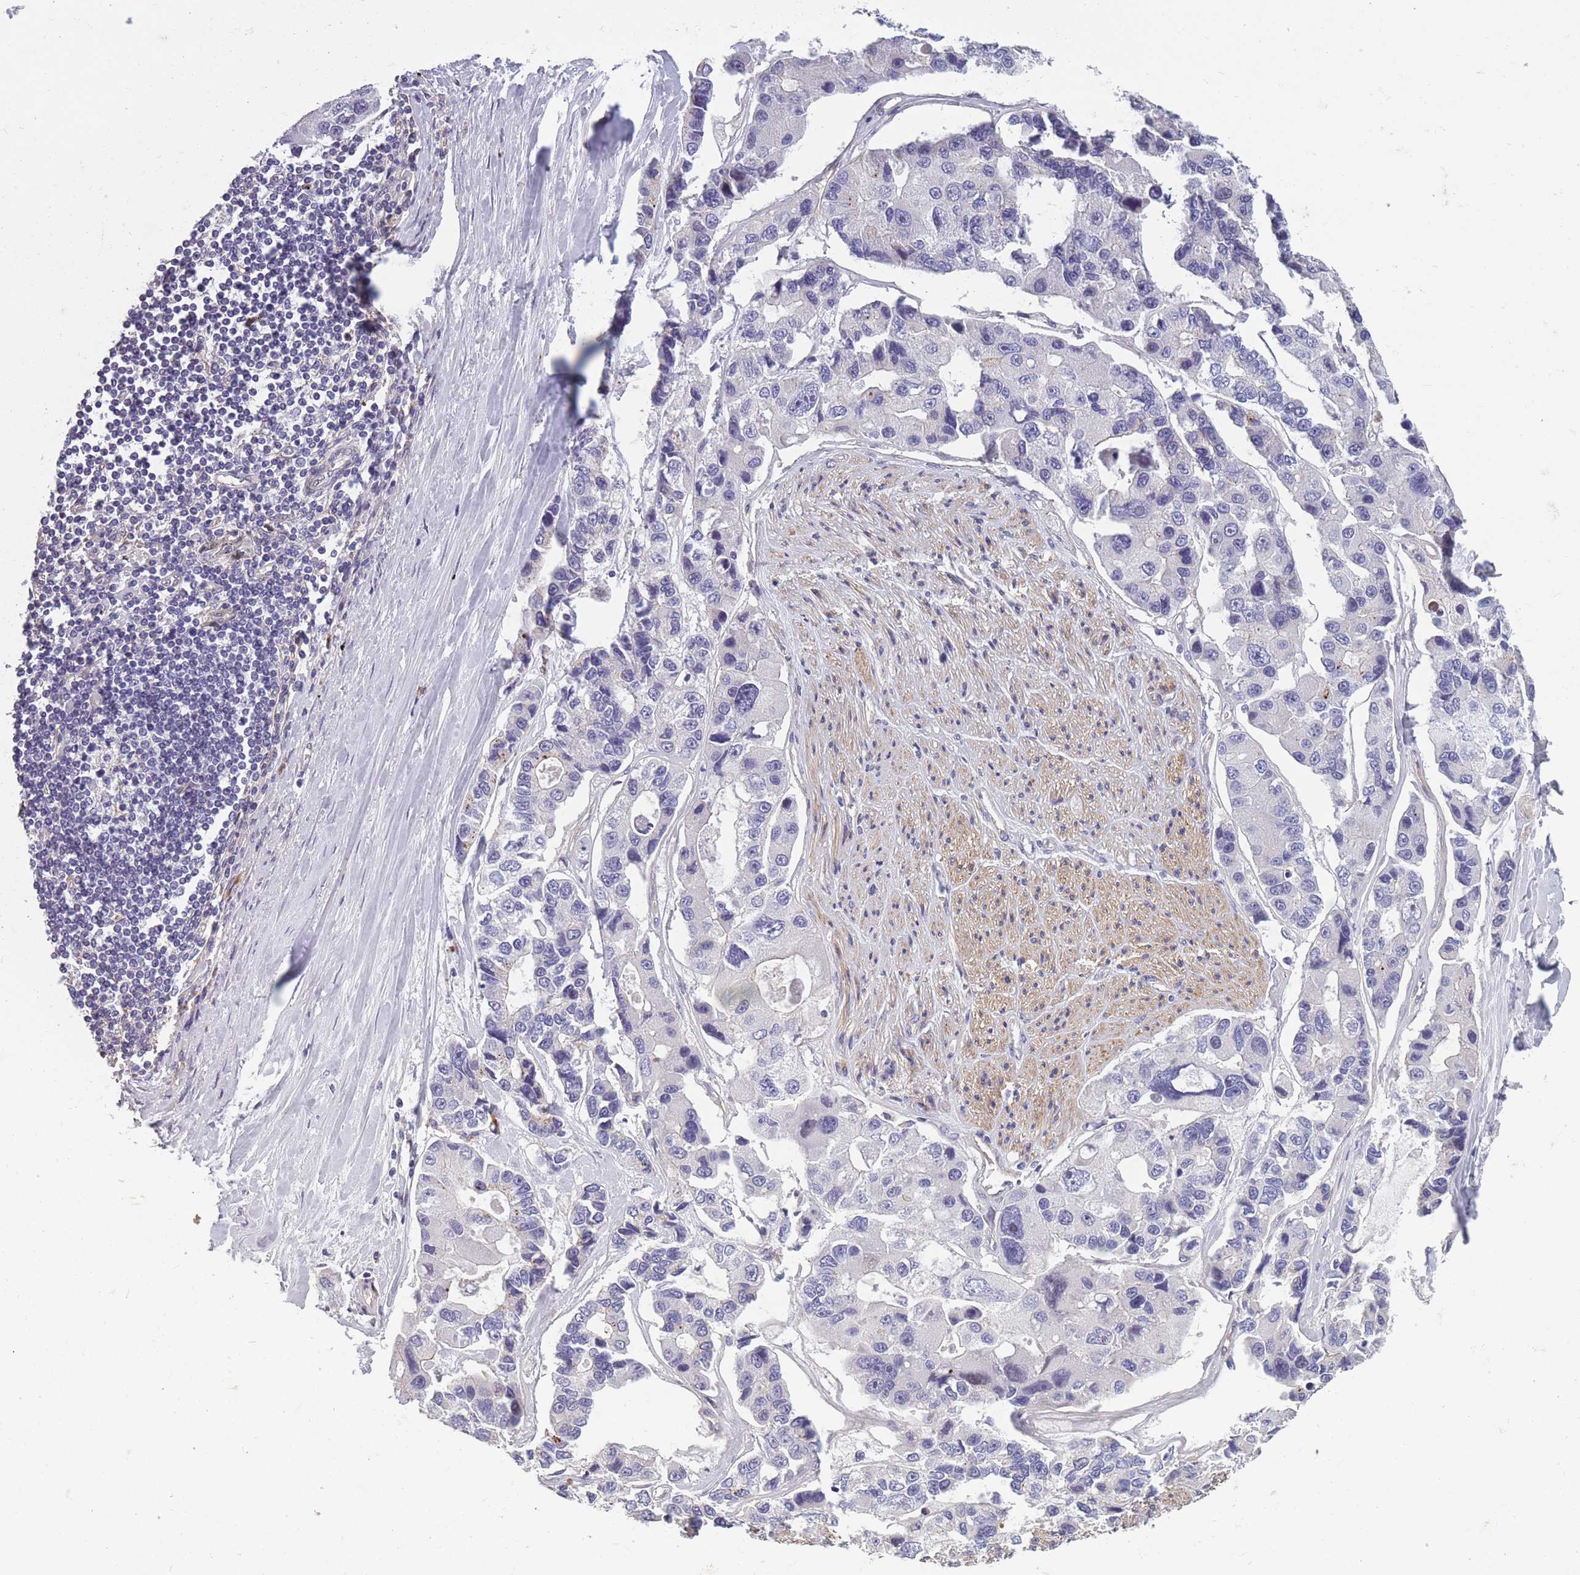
{"staining": {"intensity": "negative", "quantity": "none", "location": "none"}, "tissue": "lung cancer", "cell_type": "Tumor cells", "image_type": "cancer", "snomed": [{"axis": "morphology", "description": "Adenocarcinoma, NOS"}, {"axis": "topography", "description": "Lung"}], "caption": "An immunohistochemistry photomicrograph of adenocarcinoma (lung) is shown. There is no staining in tumor cells of adenocarcinoma (lung).", "gene": "FAM83F", "patient": {"sex": "female", "age": 54}}